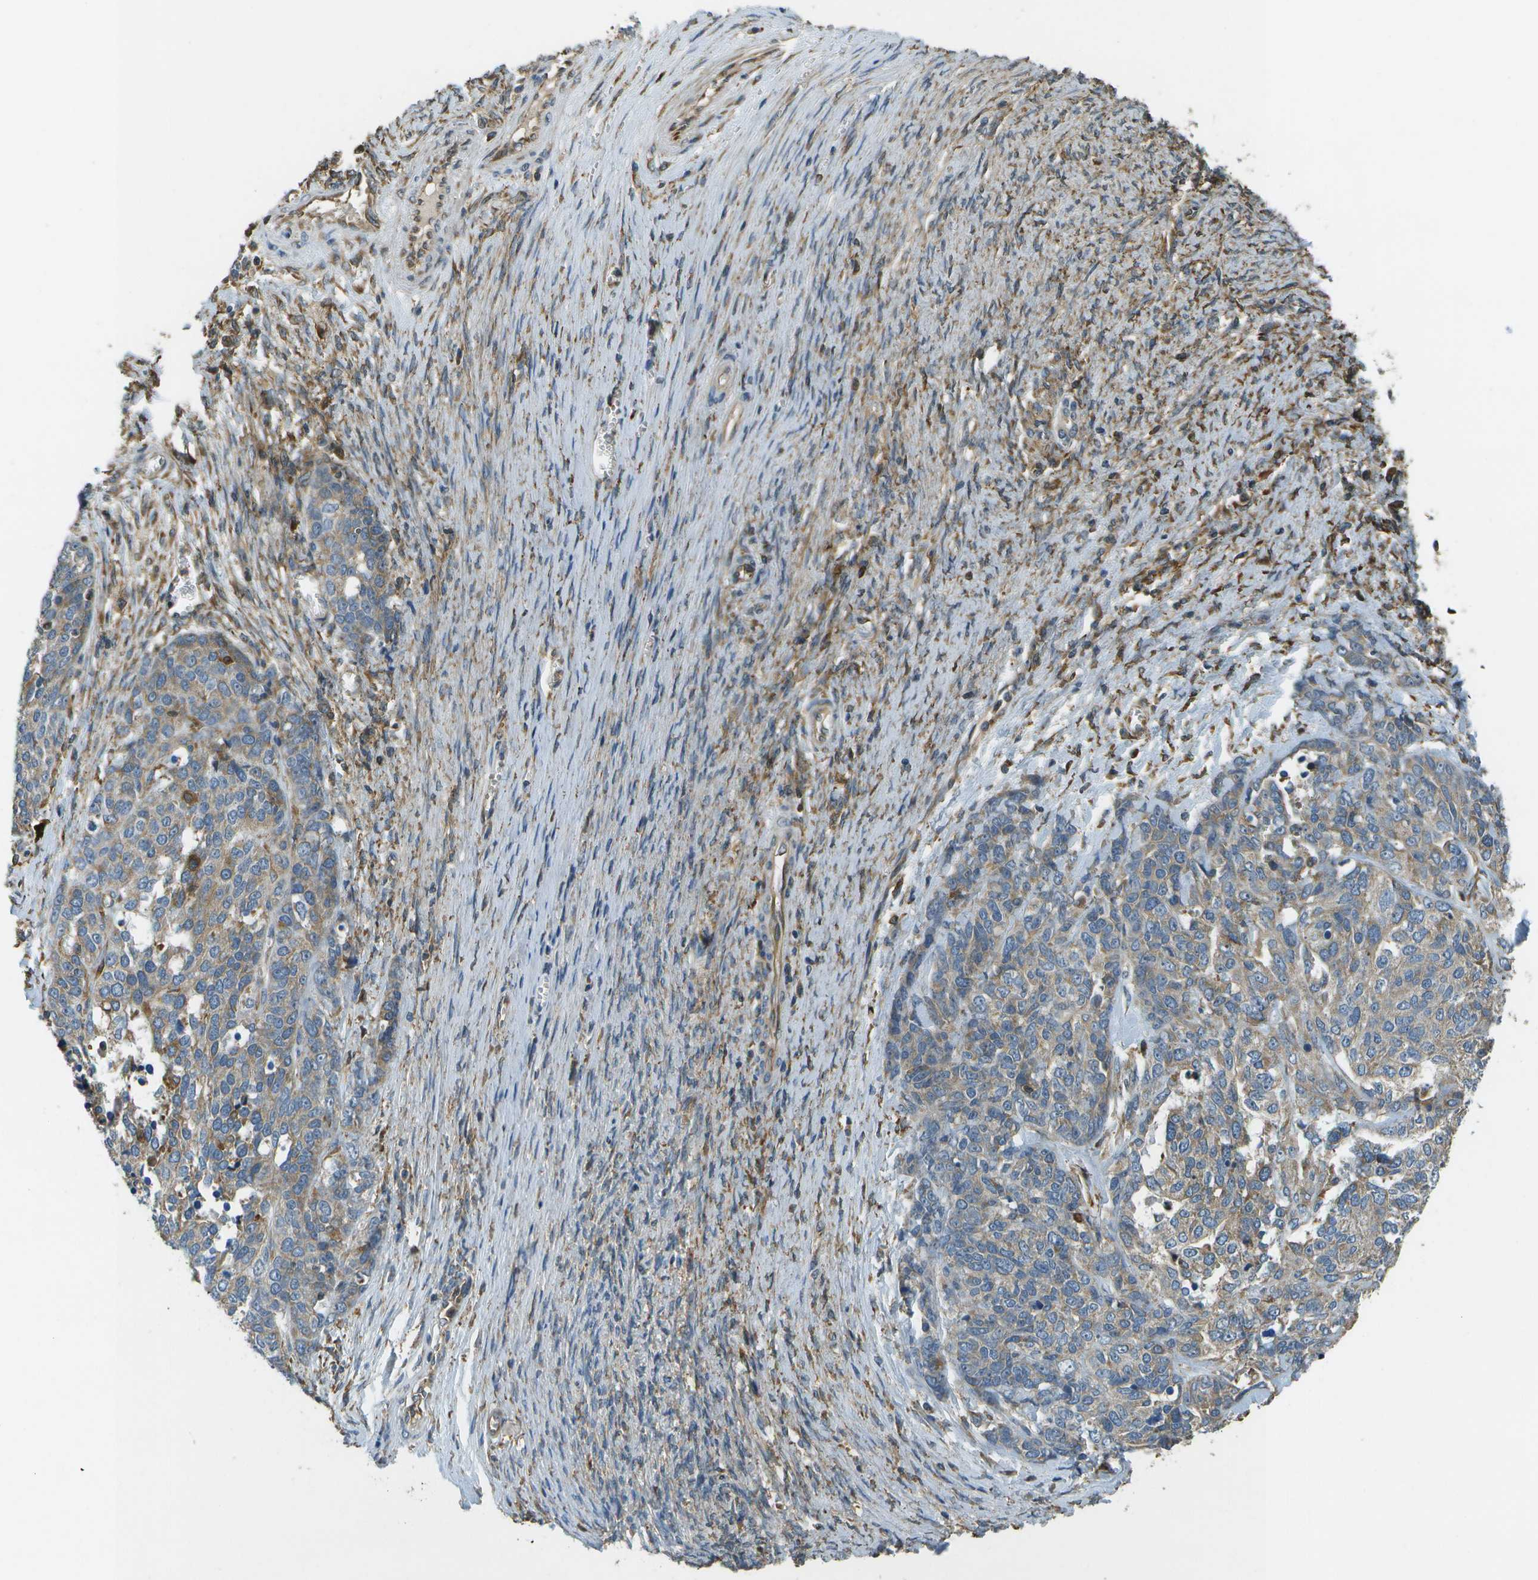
{"staining": {"intensity": "weak", "quantity": "25%-75%", "location": "cytoplasmic/membranous"}, "tissue": "ovarian cancer", "cell_type": "Tumor cells", "image_type": "cancer", "snomed": [{"axis": "morphology", "description": "Cystadenocarcinoma, serous, NOS"}, {"axis": "topography", "description": "Ovary"}], "caption": "Protein staining of ovarian serous cystadenocarcinoma tissue reveals weak cytoplasmic/membranous staining in approximately 25%-75% of tumor cells.", "gene": "SAMSN1", "patient": {"sex": "female", "age": 44}}